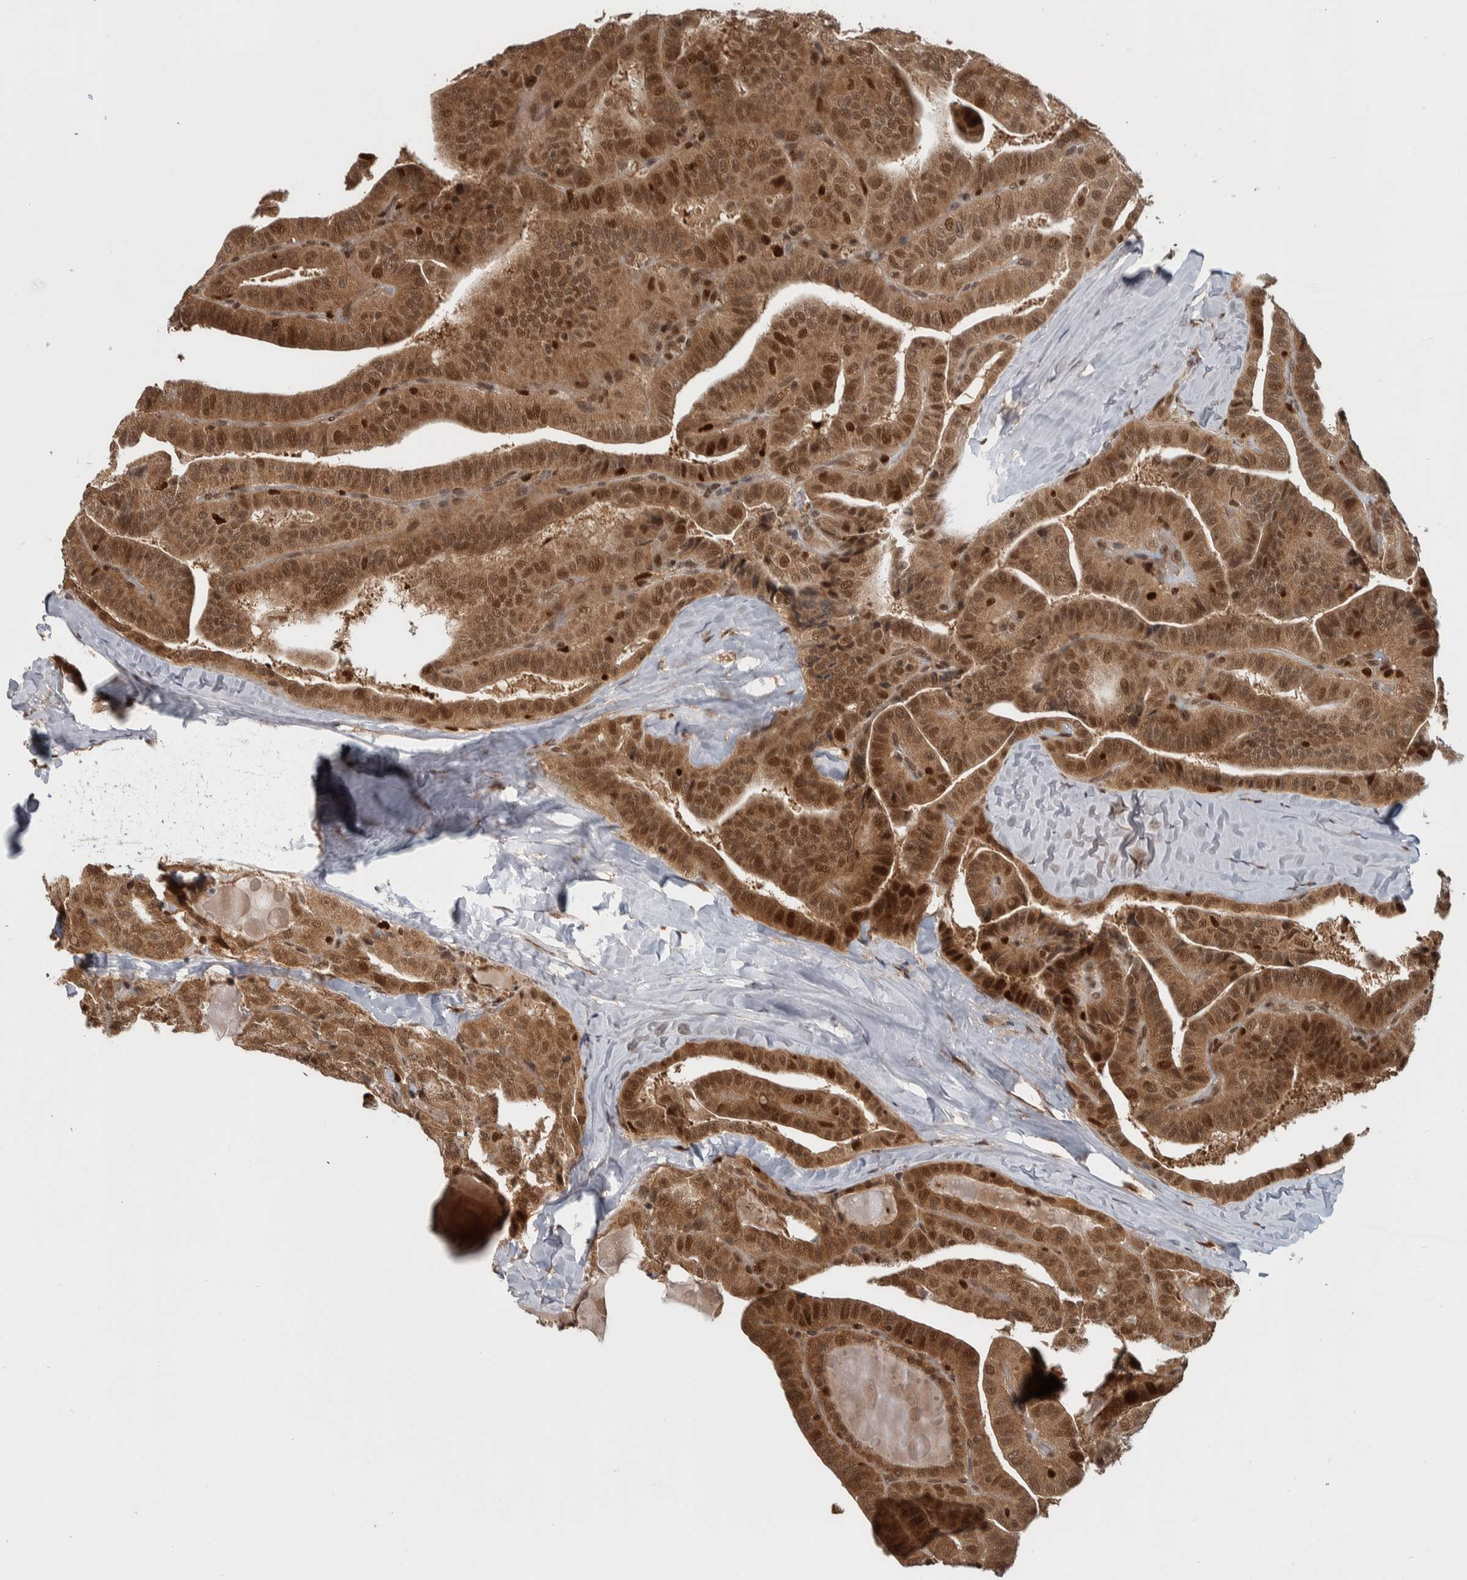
{"staining": {"intensity": "moderate", "quantity": ">75%", "location": "cytoplasmic/membranous,nuclear"}, "tissue": "thyroid cancer", "cell_type": "Tumor cells", "image_type": "cancer", "snomed": [{"axis": "morphology", "description": "Papillary adenocarcinoma, NOS"}, {"axis": "topography", "description": "Thyroid gland"}], "caption": "IHC micrograph of human thyroid papillary adenocarcinoma stained for a protein (brown), which shows medium levels of moderate cytoplasmic/membranous and nuclear staining in approximately >75% of tumor cells.", "gene": "RPS6KA4", "patient": {"sex": "male", "age": 77}}